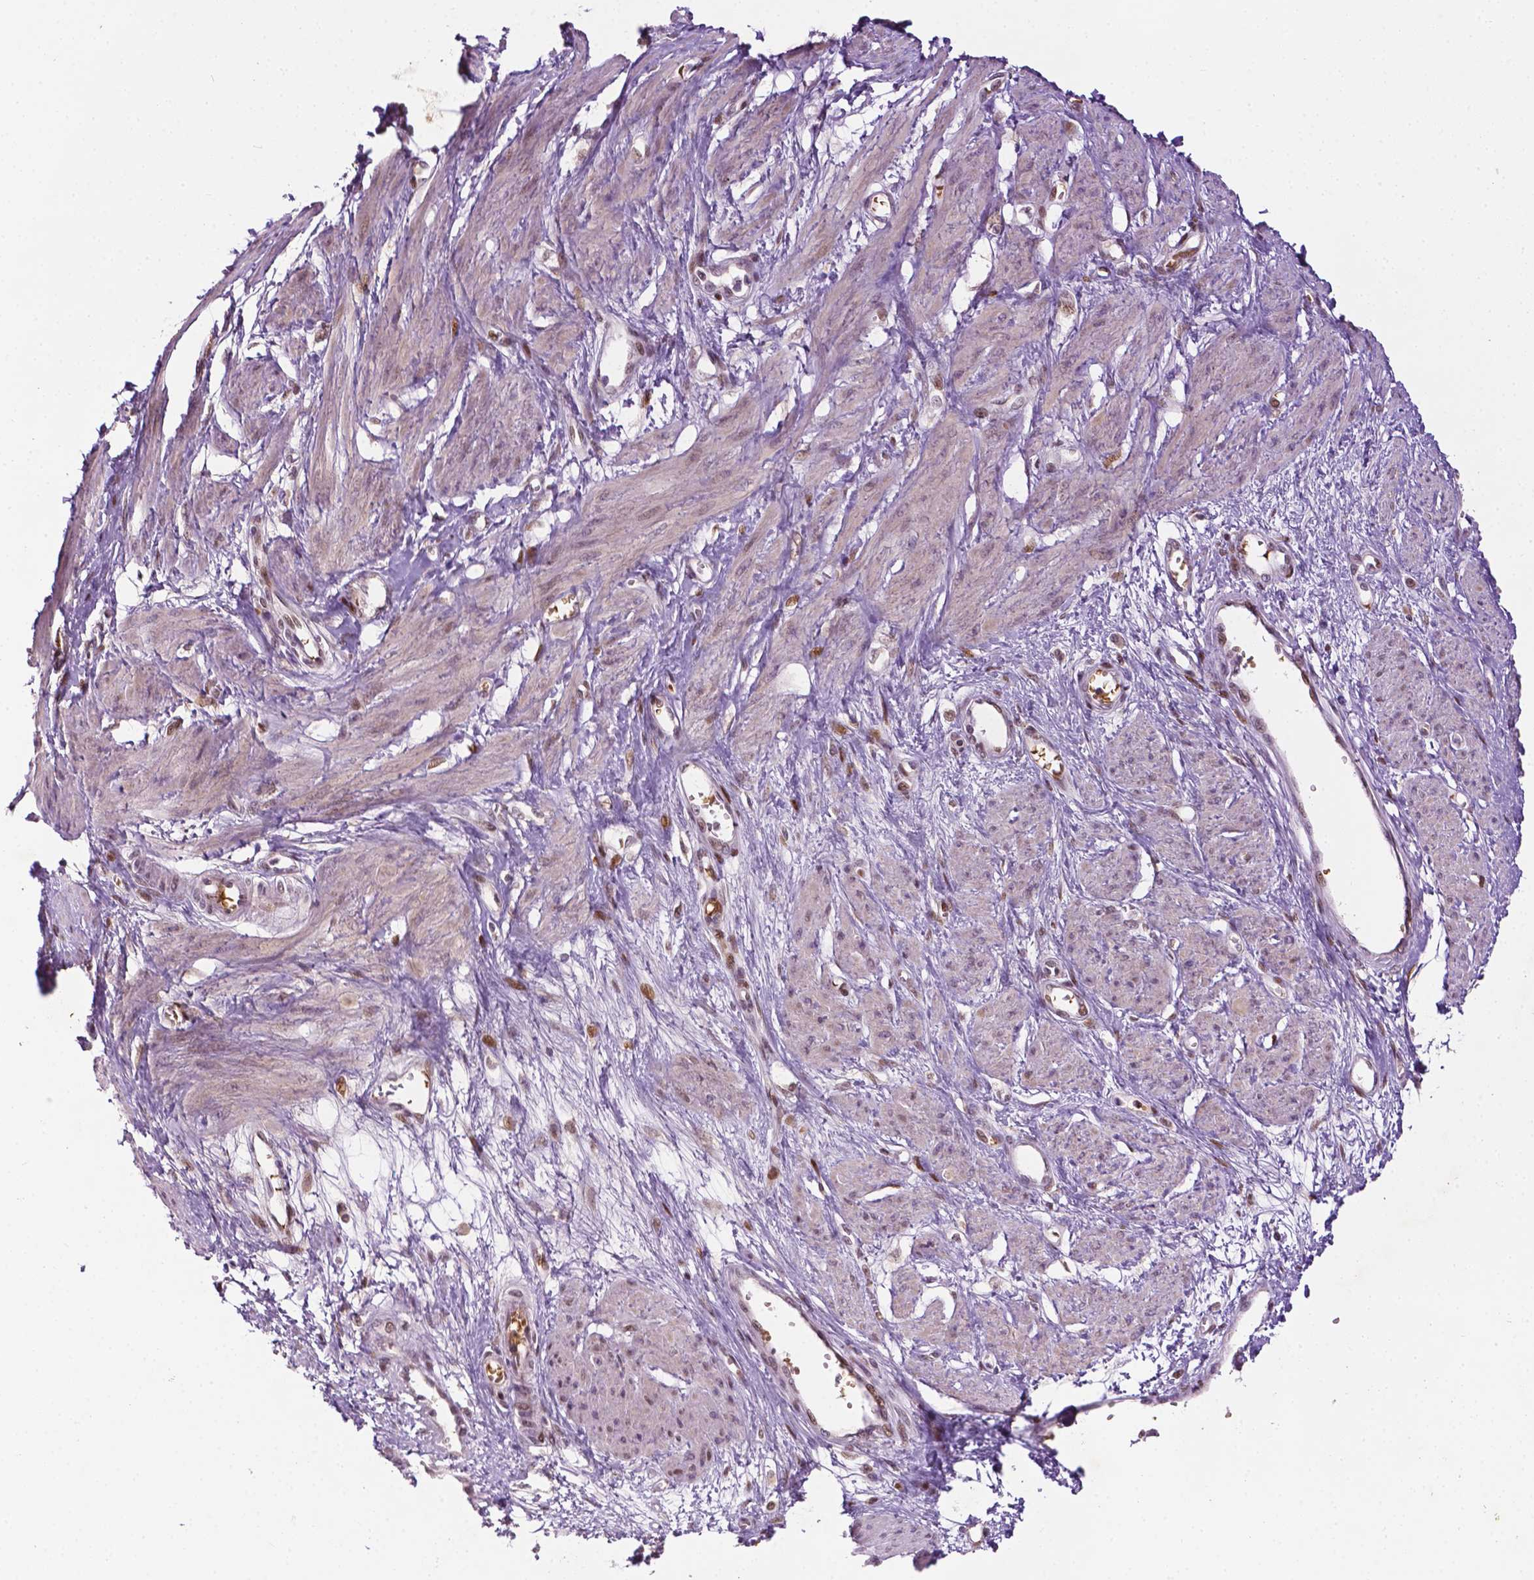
{"staining": {"intensity": "moderate", "quantity": "25%-75%", "location": "nuclear"}, "tissue": "smooth muscle", "cell_type": "Smooth muscle cells", "image_type": "normal", "snomed": [{"axis": "morphology", "description": "Normal tissue, NOS"}, {"axis": "topography", "description": "Smooth muscle"}, {"axis": "topography", "description": "Uterus"}], "caption": "A brown stain highlights moderate nuclear positivity of a protein in smooth muscle cells of unremarkable human smooth muscle.", "gene": "ZNF41", "patient": {"sex": "female", "age": 39}}